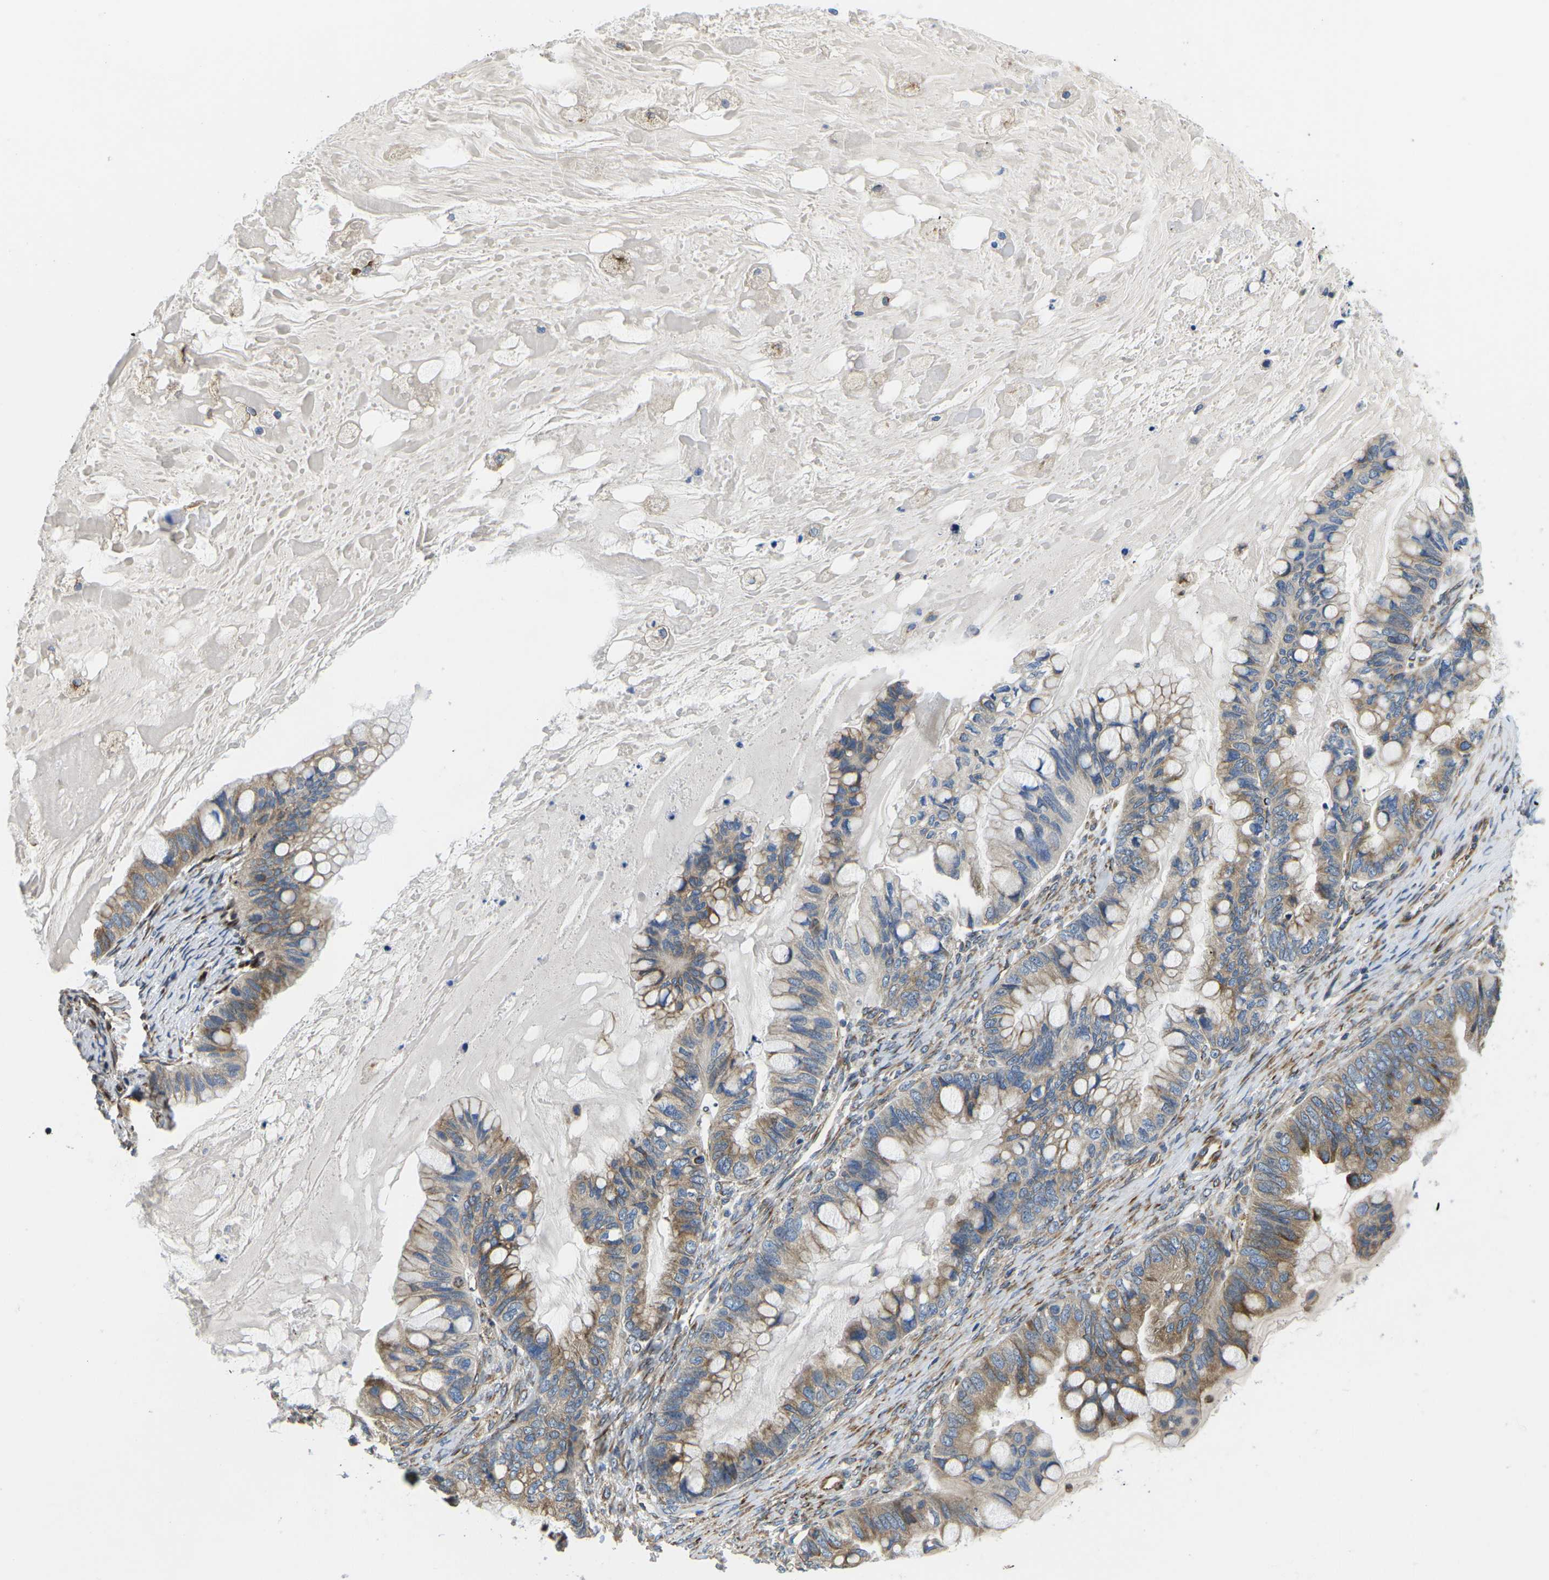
{"staining": {"intensity": "moderate", "quantity": ">75%", "location": "cytoplasmic/membranous"}, "tissue": "ovarian cancer", "cell_type": "Tumor cells", "image_type": "cancer", "snomed": [{"axis": "morphology", "description": "Cystadenocarcinoma, mucinous, NOS"}, {"axis": "topography", "description": "Ovary"}], "caption": "Protein expression analysis of mucinous cystadenocarcinoma (ovarian) exhibits moderate cytoplasmic/membranous positivity in about >75% of tumor cells. (DAB IHC, brown staining for protein, blue staining for nuclei).", "gene": "TMEFF2", "patient": {"sex": "female", "age": 80}}